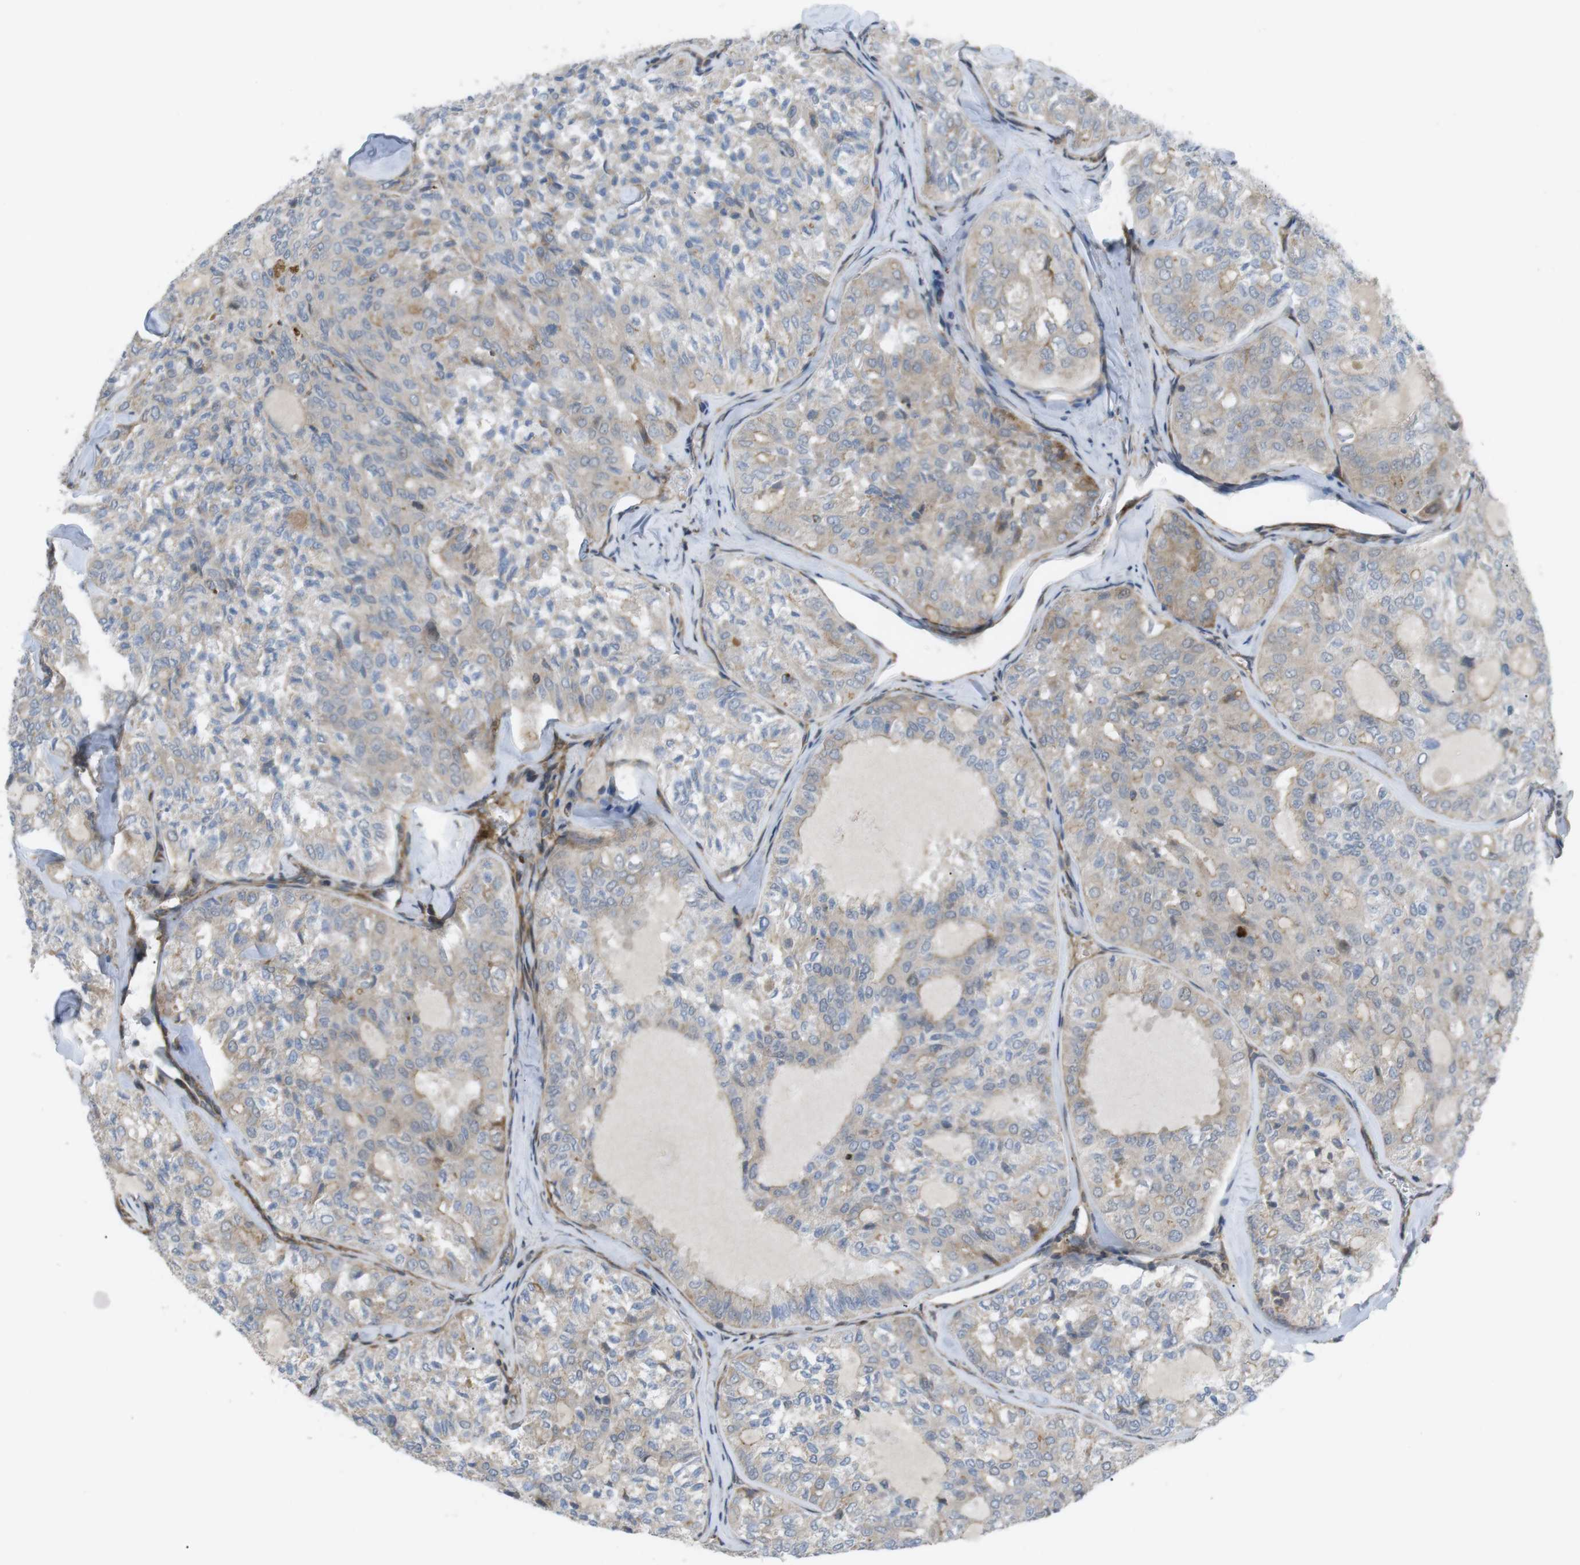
{"staining": {"intensity": "weak", "quantity": "25%-75%", "location": "cytoplasmic/membranous"}, "tissue": "thyroid cancer", "cell_type": "Tumor cells", "image_type": "cancer", "snomed": [{"axis": "morphology", "description": "Follicular adenoma carcinoma, NOS"}, {"axis": "topography", "description": "Thyroid gland"}], "caption": "An image of human follicular adenoma carcinoma (thyroid) stained for a protein shows weak cytoplasmic/membranous brown staining in tumor cells. The protein is stained brown, and the nuclei are stained in blue (DAB (3,3'-diaminobenzidine) IHC with brightfield microscopy, high magnification).", "gene": "KANK2", "patient": {"sex": "male", "age": 75}}